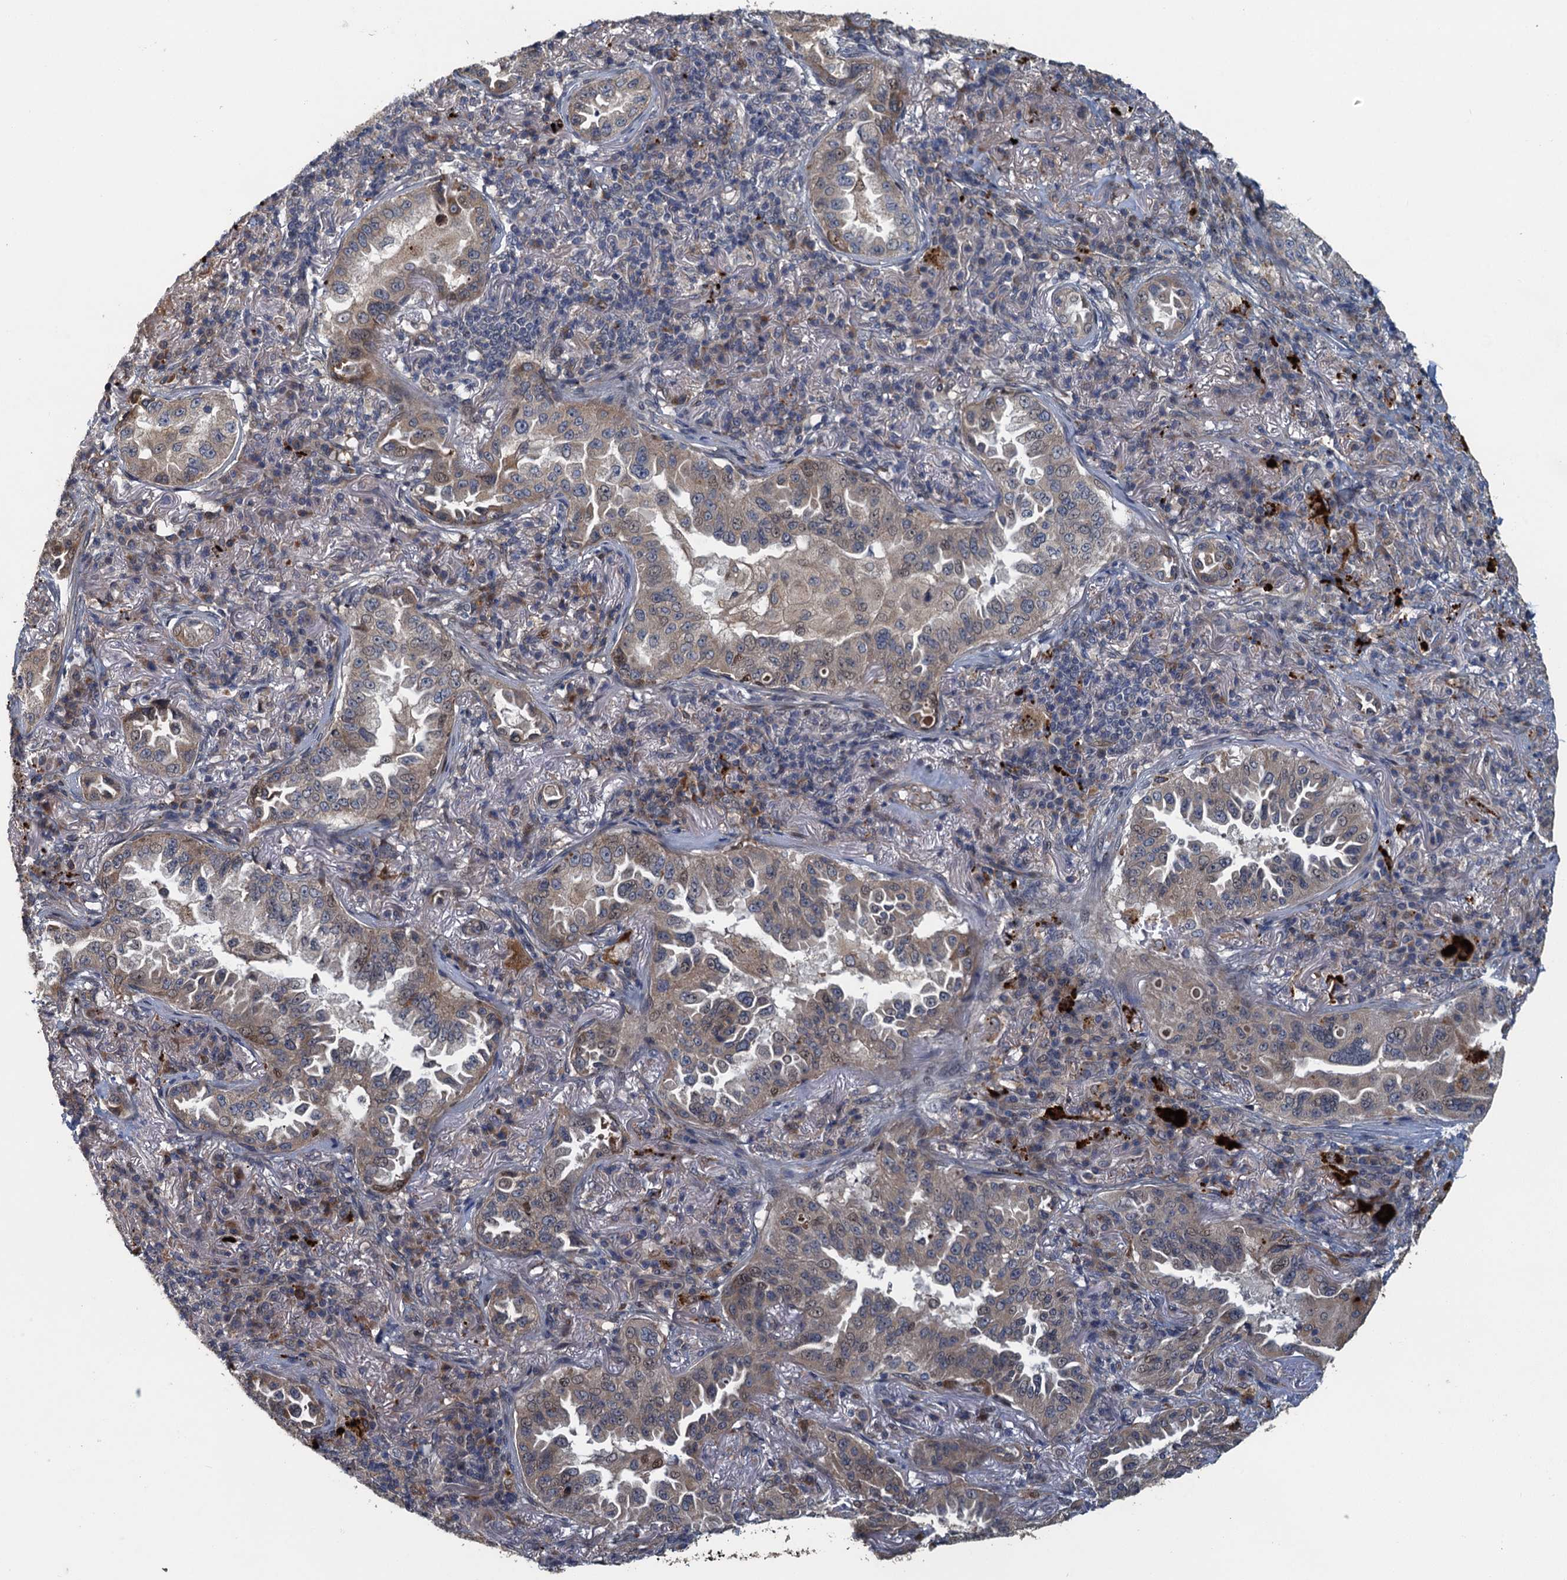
{"staining": {"intensity": "weak", "quantity": ">75%", "location": "cytoplasmic/membranous,nuclear"}, "tissue": "lung cancer", "cell_type": "Tumor cells", "image_type": "cancer", "snomed": [{"axis": "morphology", "description": "Adenocarcinoma, NOS"}, {"axis": "topography", "description": "Lung"}], "caption": "An immunohistochemistry image of neoplastic tissue is shown. Protein staining in brown shows weak cytoplasmic/membranous and nuclear positivity in lung cancer within tumor cells.", "gene": "AGRN", "patient": {"sex": "female", "age": 69}}